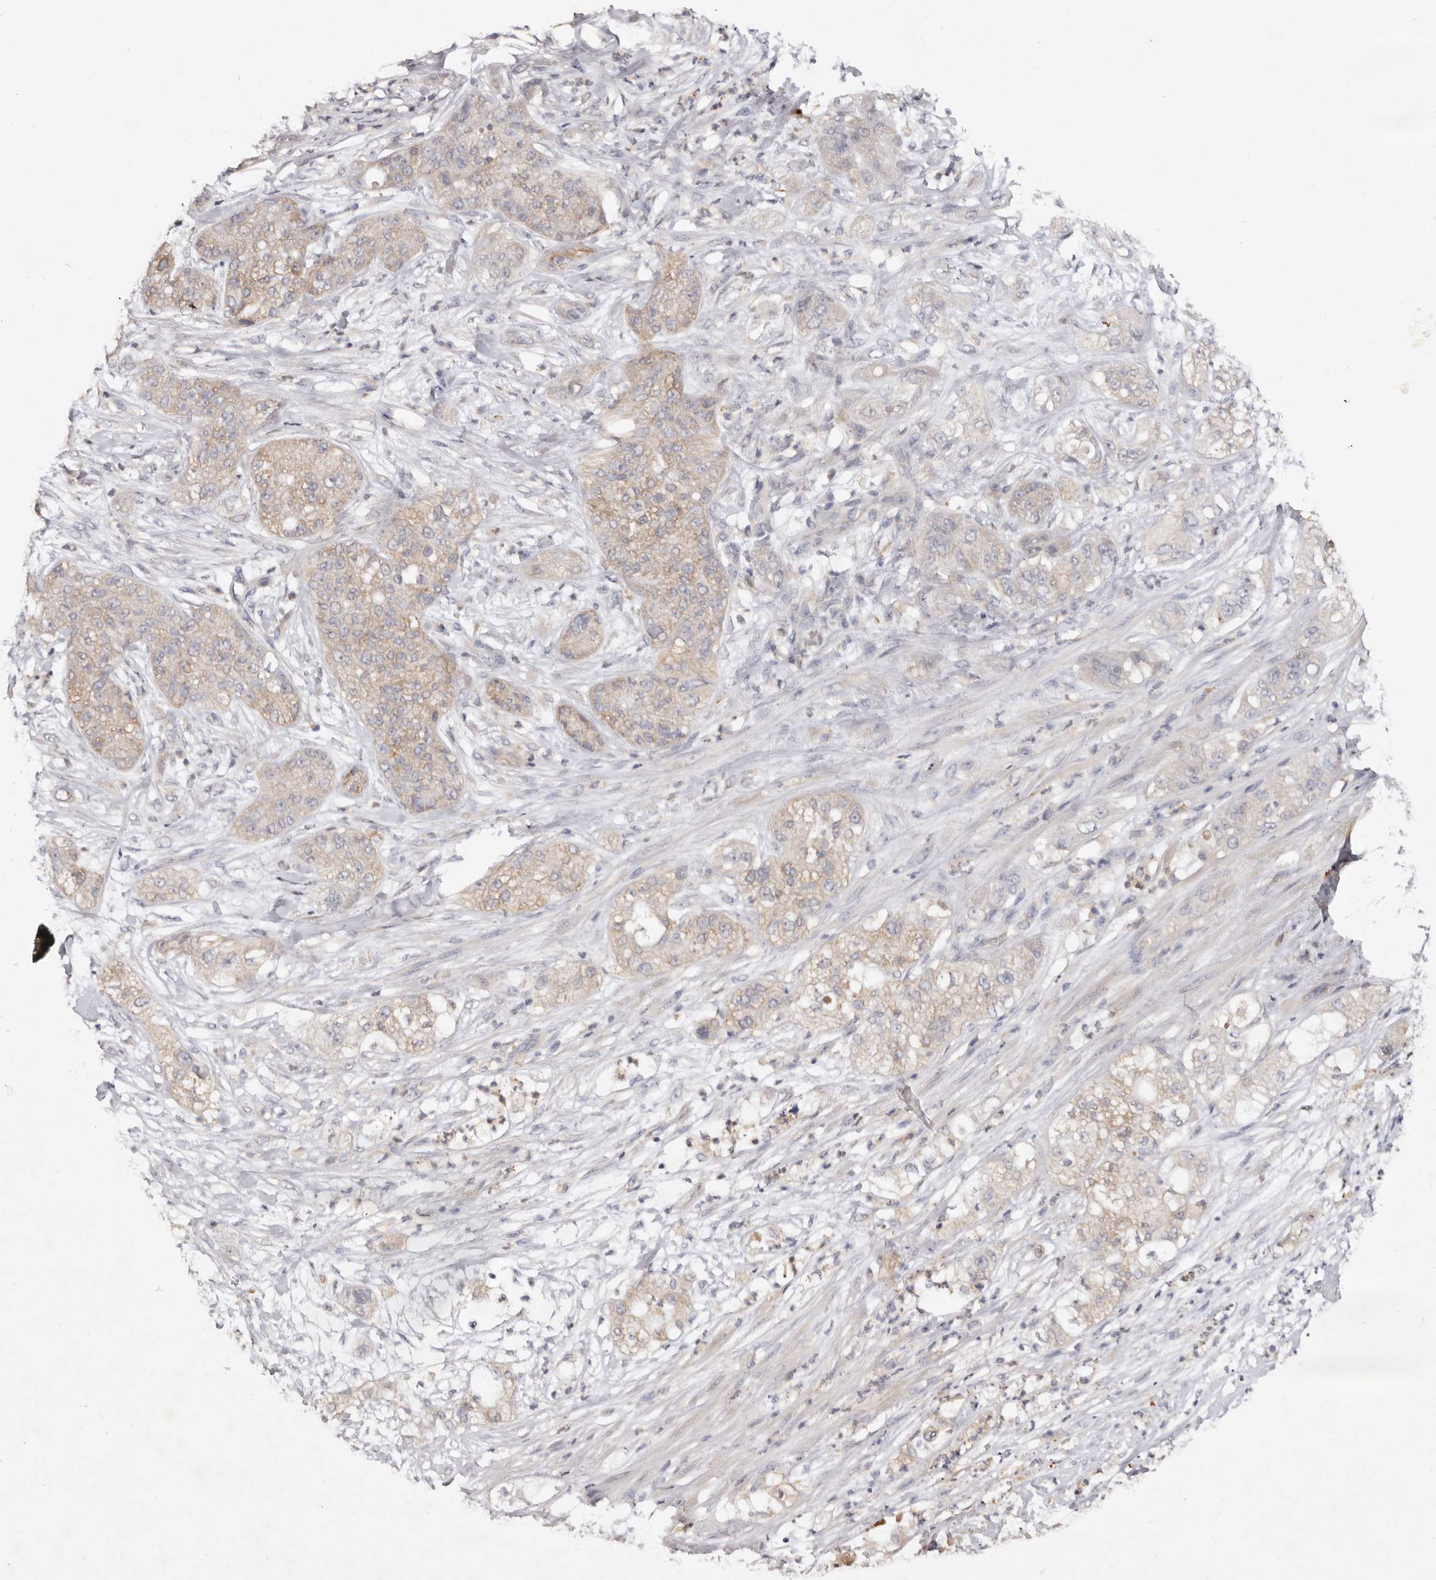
{"staining": {"intensity": "weak", "quantity": "<25%", "location": "cytoplasmic/membranous"}, "tissue": "pancreatic cancer", "cell_type": "Tumor cells", "image_type": "cancer", "snomed": [{"axis": "morphology", "description": "Adenocarcinoma, NOS"}, {"axis": "topography", "description": "Pancreas"}], "caption": "Tumor cells are negative for brown protein staining in pancreatic cancer (adenocarcinoma).", "gene": "EDEM1", "patient": {"sex": "female", "age": 78}}